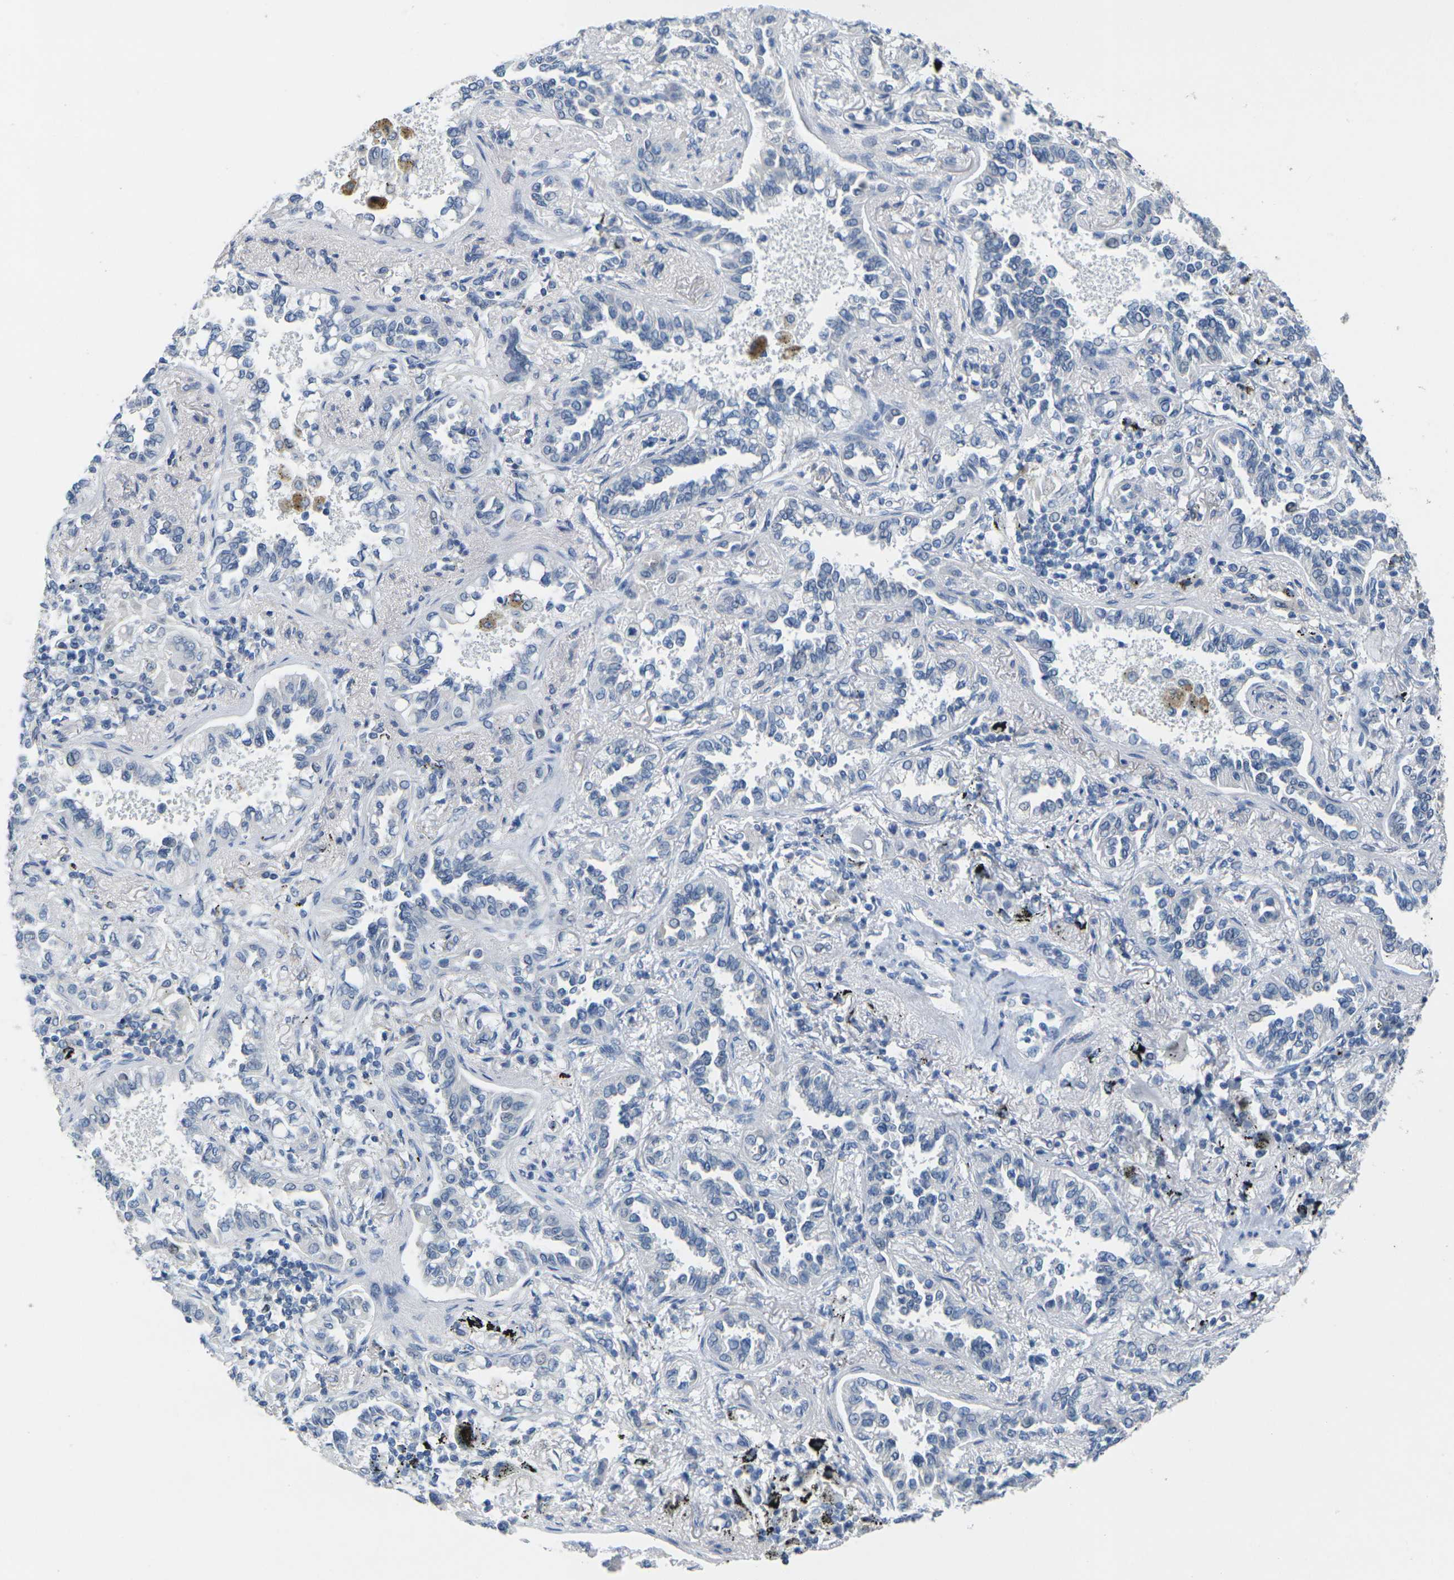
{"staining": {"intensity": "negative", "quantity": "none", "location": "none"}, "tissue": "lung cancer", "cell_type": "Tumor cells", "image_type": "cancer", "snomed": [{"axis": "morphology", "description": "Normal tissue, NOS"}, {"axis": "morphology", "description": "Adenocarcinoma, NOS"}, {"axis": "topography", "description": "Lung"}], "caption": "Tumor cells show no significant expression in adenocarcinoma (lung).", "gene": "CDK2", "patient": {"sex": "male", "age": 59}}